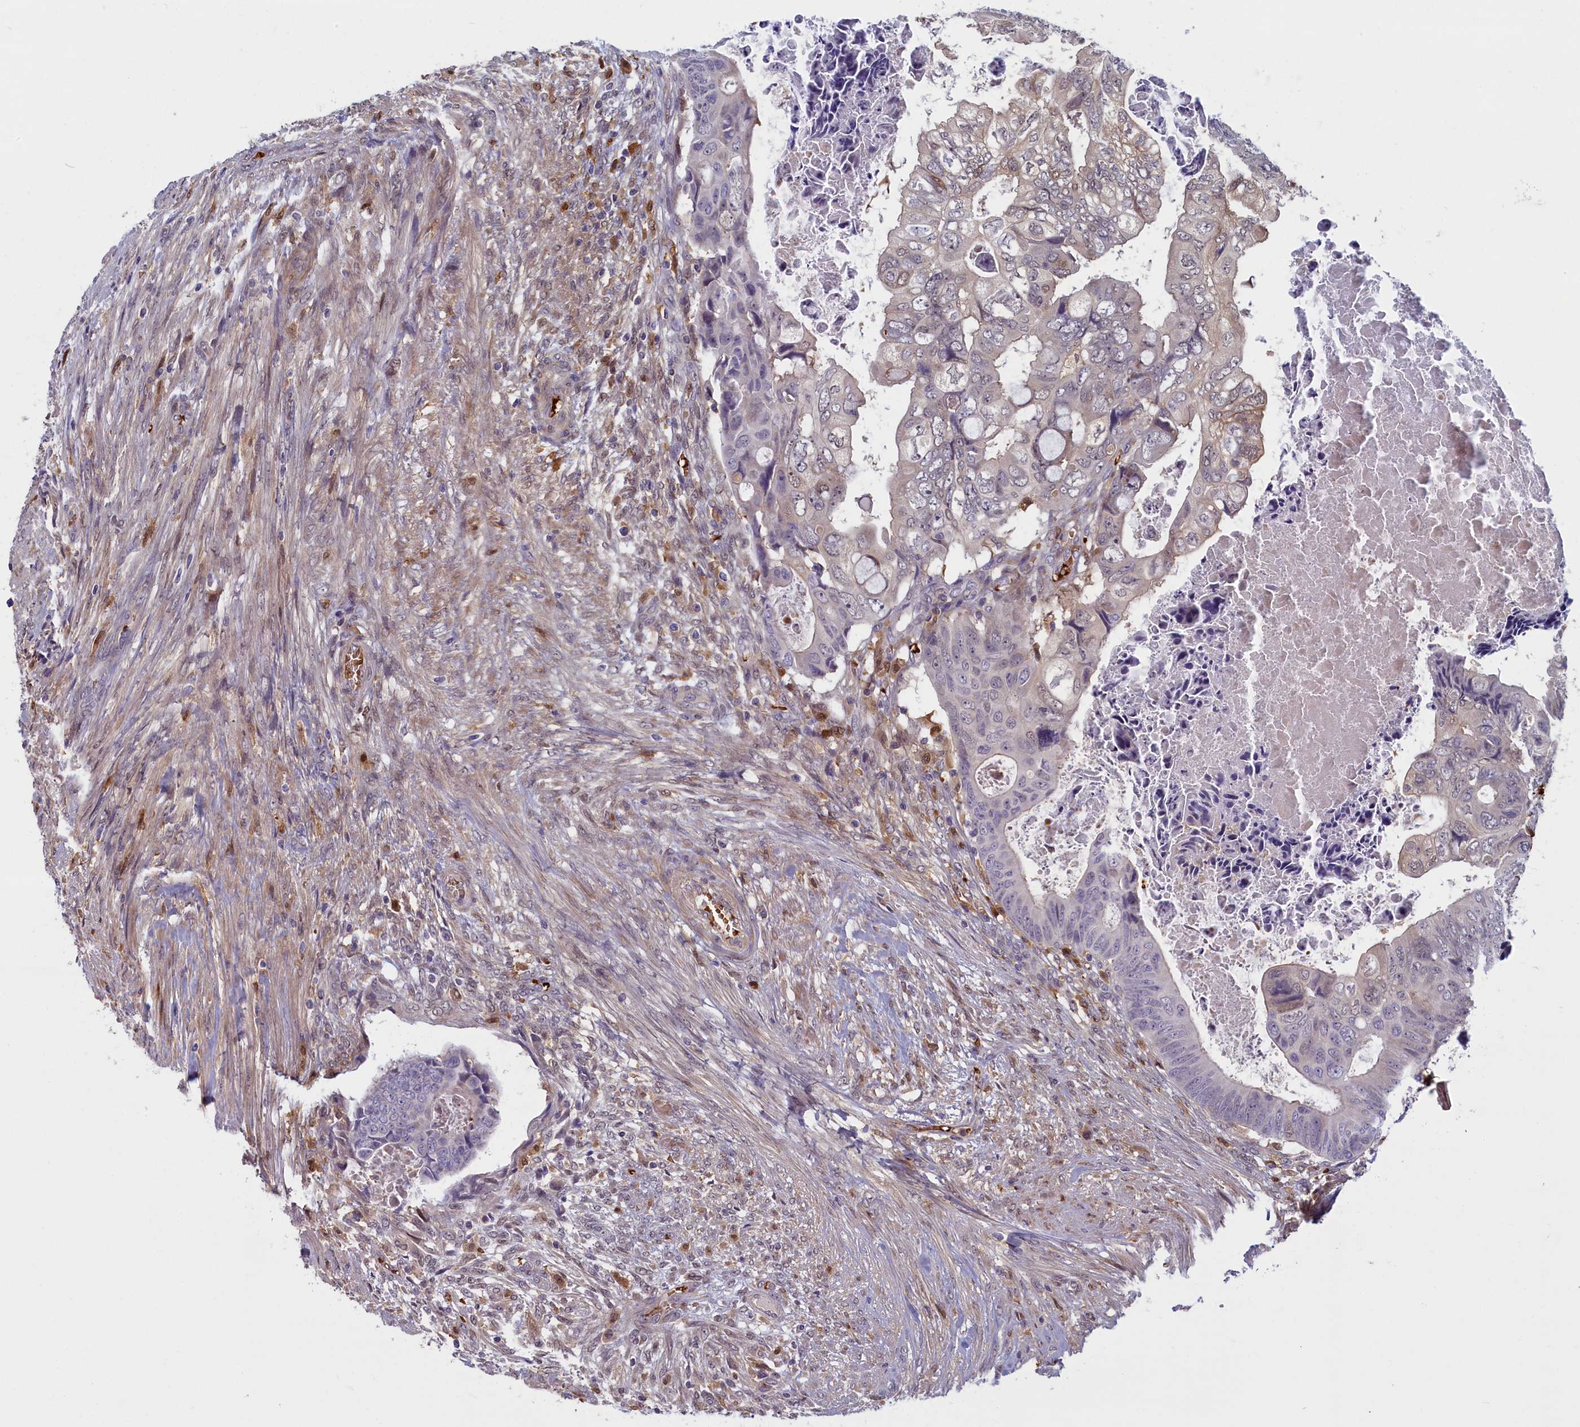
{"staining": {"intensity": "weak", "quantity": "<25%", "location": "cytoplasmic/membranous"}, "tissue": "colorectal cancer", "cell_type": "Tumor cells", "image_type": "cancer", "snomed": [{"axis": "morphology", "description": "Adenocarcinoma, NOS"}, {"axis": "topography", "description": "Rectum"}], "caption": "Colorectal cancer (adenocarcinoma) stained for a protein using immunohistochemistry reveals no positivity tumor cells.", "gene": "BLVRB", "patient": {"sex": "female", "age": 78}}